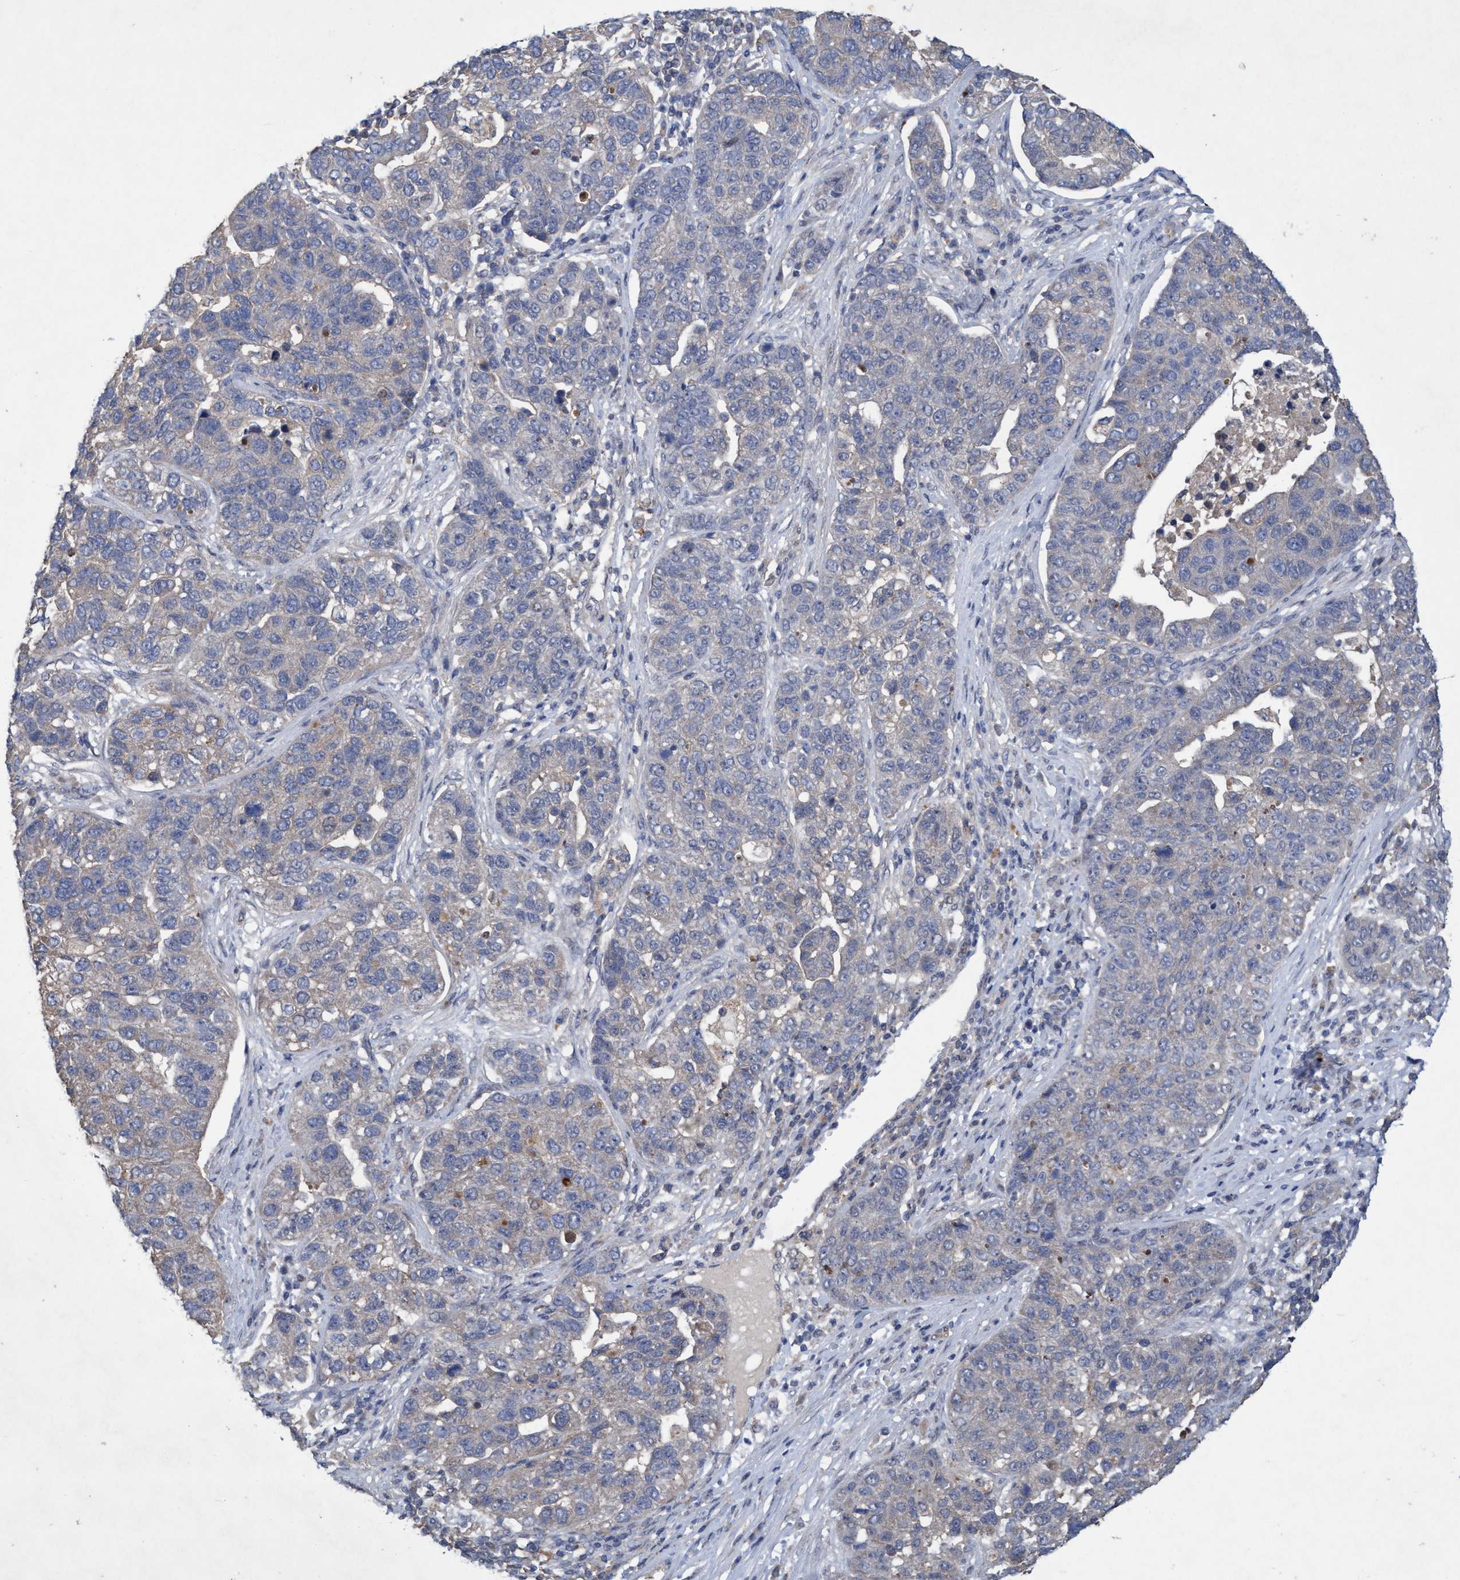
{"staining": {"intensity": "negative", "quantity": "none", "location": "none"}, "tissue": "pancreatic cancer", "cell_type": "Tumor cells", "image_type": "cancer", "snomed": [{"axis": "morphology", "description": "Adenocarcinoma, NOS"}, {"axis": "topography", "description": "Pancreas"}], "caption": "The micrograph reveals no staining of tumor cells in pancreatic cancer (adenocarcinoma). (Stains: DAB immunohistochemistry with hematoxylin counter stain, Microscopy: brightfield microscopy at high magnification).", "gene": "ZNF677", "patient": {"sex": "female", "age": 61}}